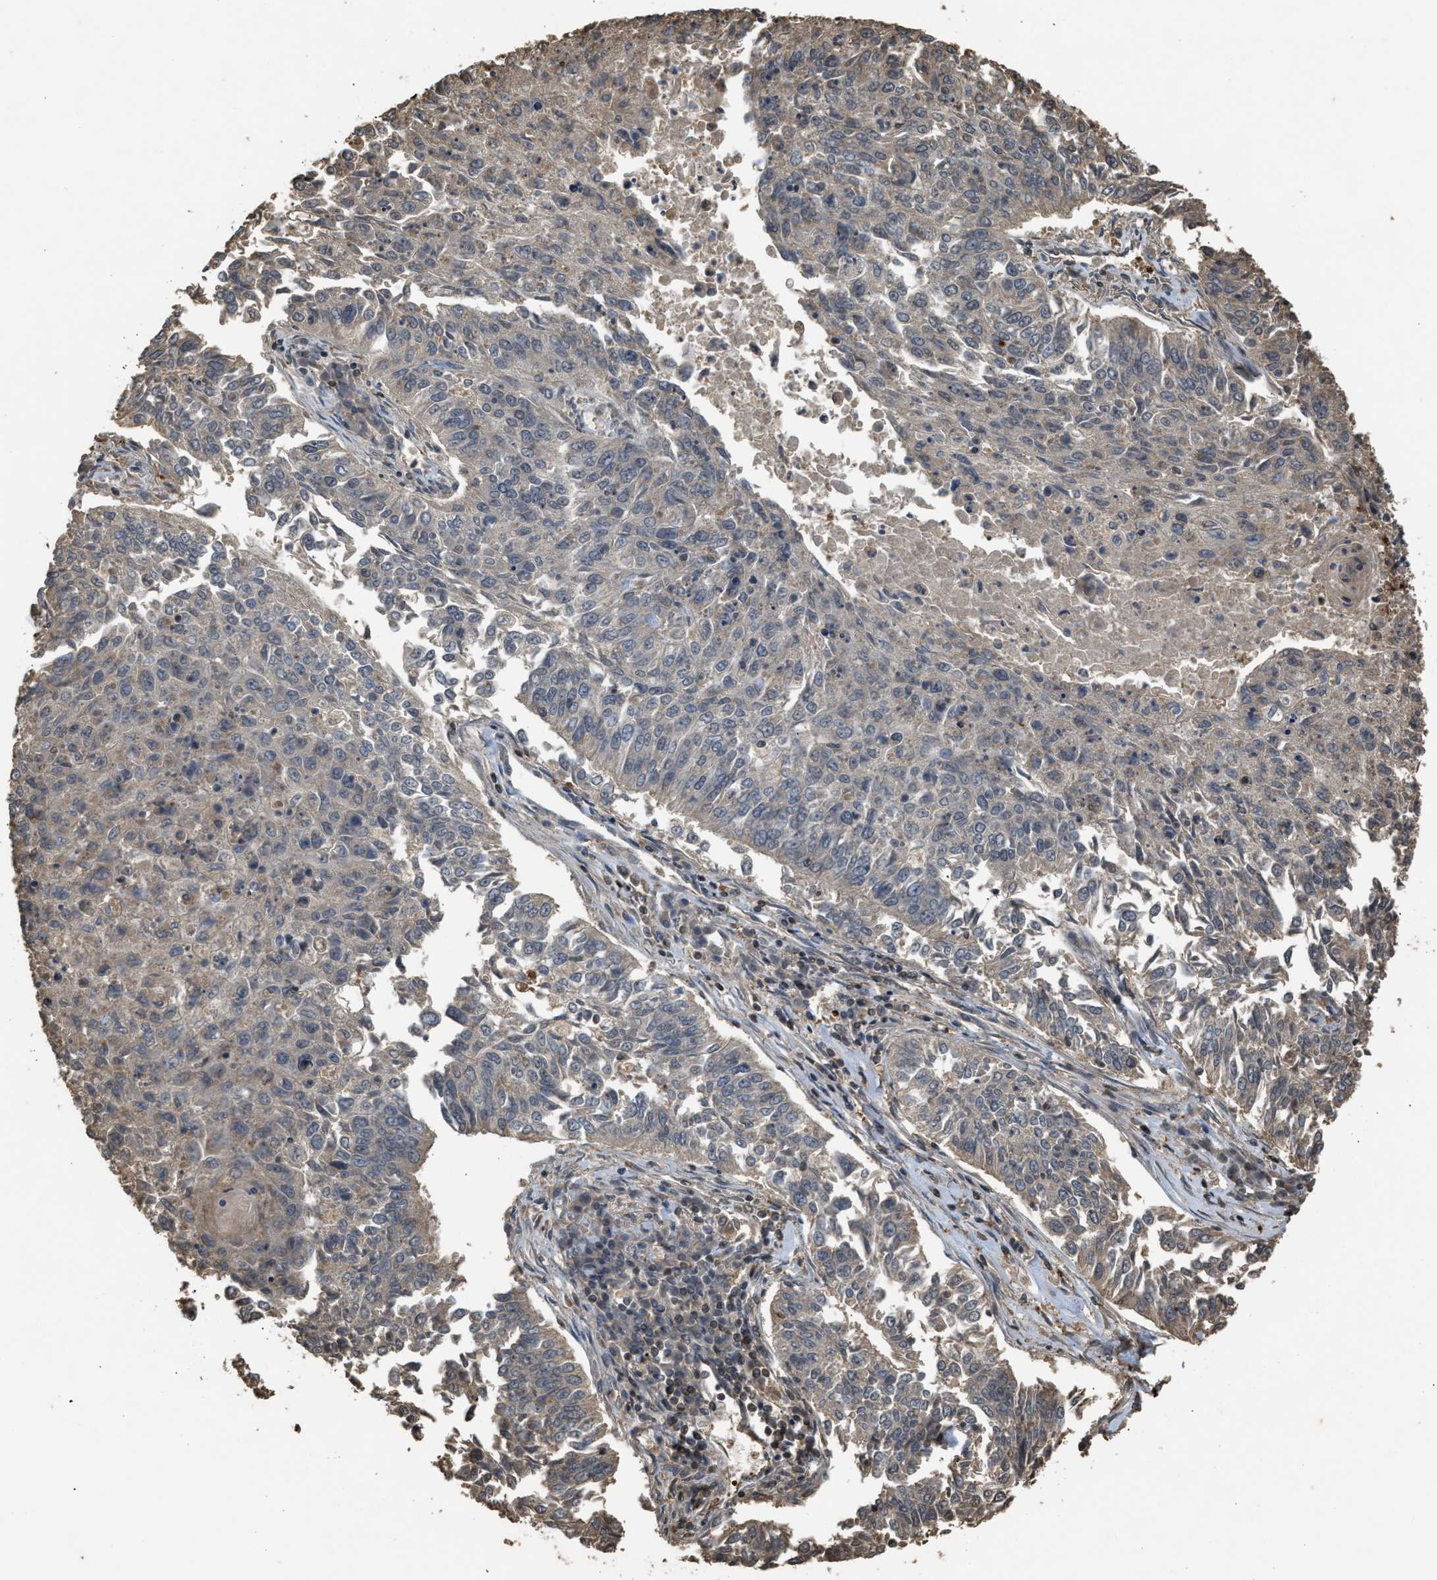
{"staining": {"intensity": "negative", "quantity": "none", "location": "none"}, "tissue": "lung cancer", "cell_type": "Tumor cells", "image_type": "cancer", "snomed": [{"axis": "morphology", "description": "Normal tissue, NOS"}, {"axis": "morphology", "description": "Squamous cell carcinoma, NOS"}, {"axis": "topography", "description": "Cartilage tissue"}, {"axis": "topography", "description": "Bronchus"}, {"axis": "topography", "description": "Lung"}], "caption": "Immunohistochemistry (IHC) of lung cancer (squamous cell carcinoma) displays no positivity in tumor cells. (Brightfield microscopy of DAB (3,3'-diaminobenzidine) immunohistochemistry (IHC) at high magnification).", "gene": "ARHGDIA", "patient": {"sex": "female", "age": 49}}